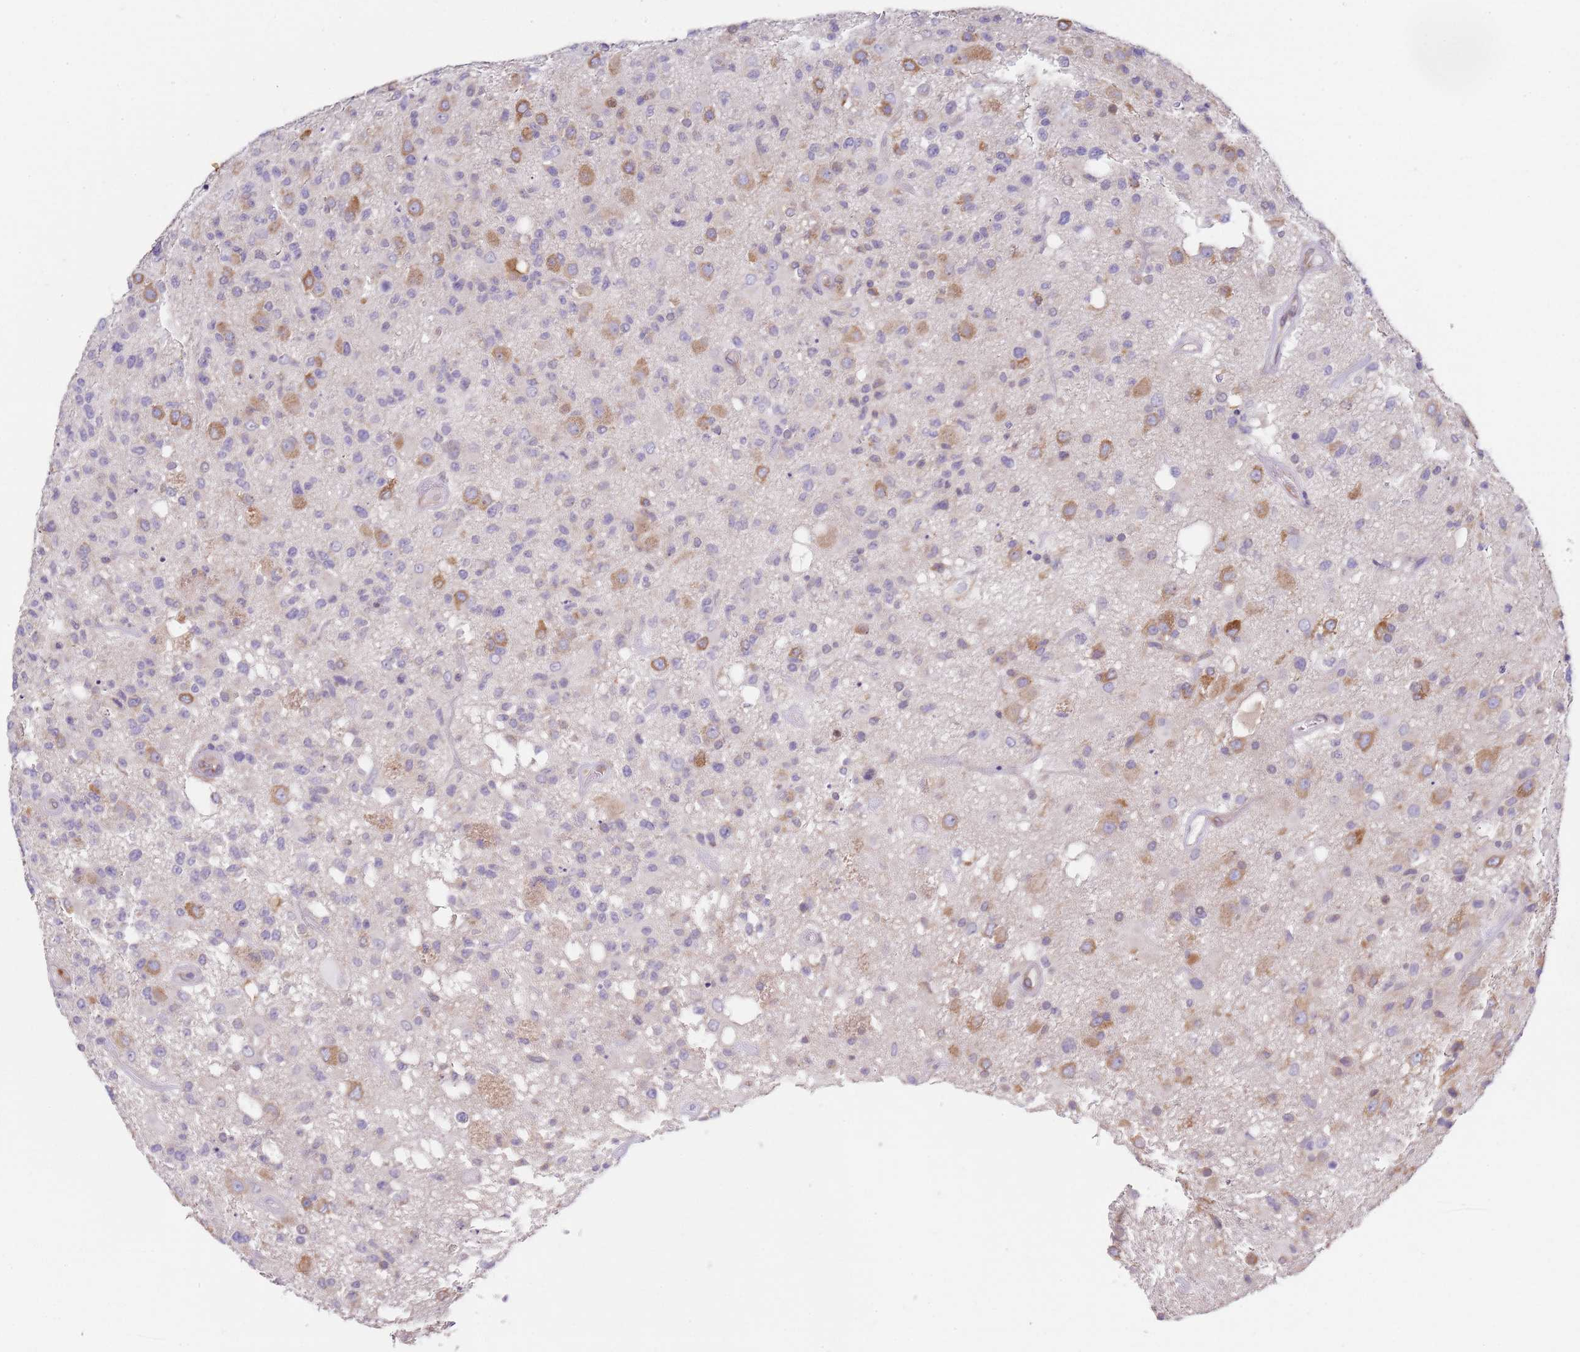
{"staining": {"intensity": "moderate", "quantity": "25%-75%", "location": "cytoplasmic/membranous"}, "tissue": "glioma", "cell_type": "Tumor cells", "image_type": "cancer", "snomed": [{"axis": "morphology", "description": "Glioma, malignant, High grade"}, {"axis": "morphology", "description": "Glioblastoma, NOS"}, {"axis": "topography", "description": "Brain"}], "caption": "Tumor cells exhibit medium levels of moderate cytoplasmic/membranous positivity in approximately 25%-75% of cells in glioblastoma. (DAB IHC with brightfield microscopy, high magnification).", "gene": "TBC1D9", "patient": {"sex": "male", "age": 60}}